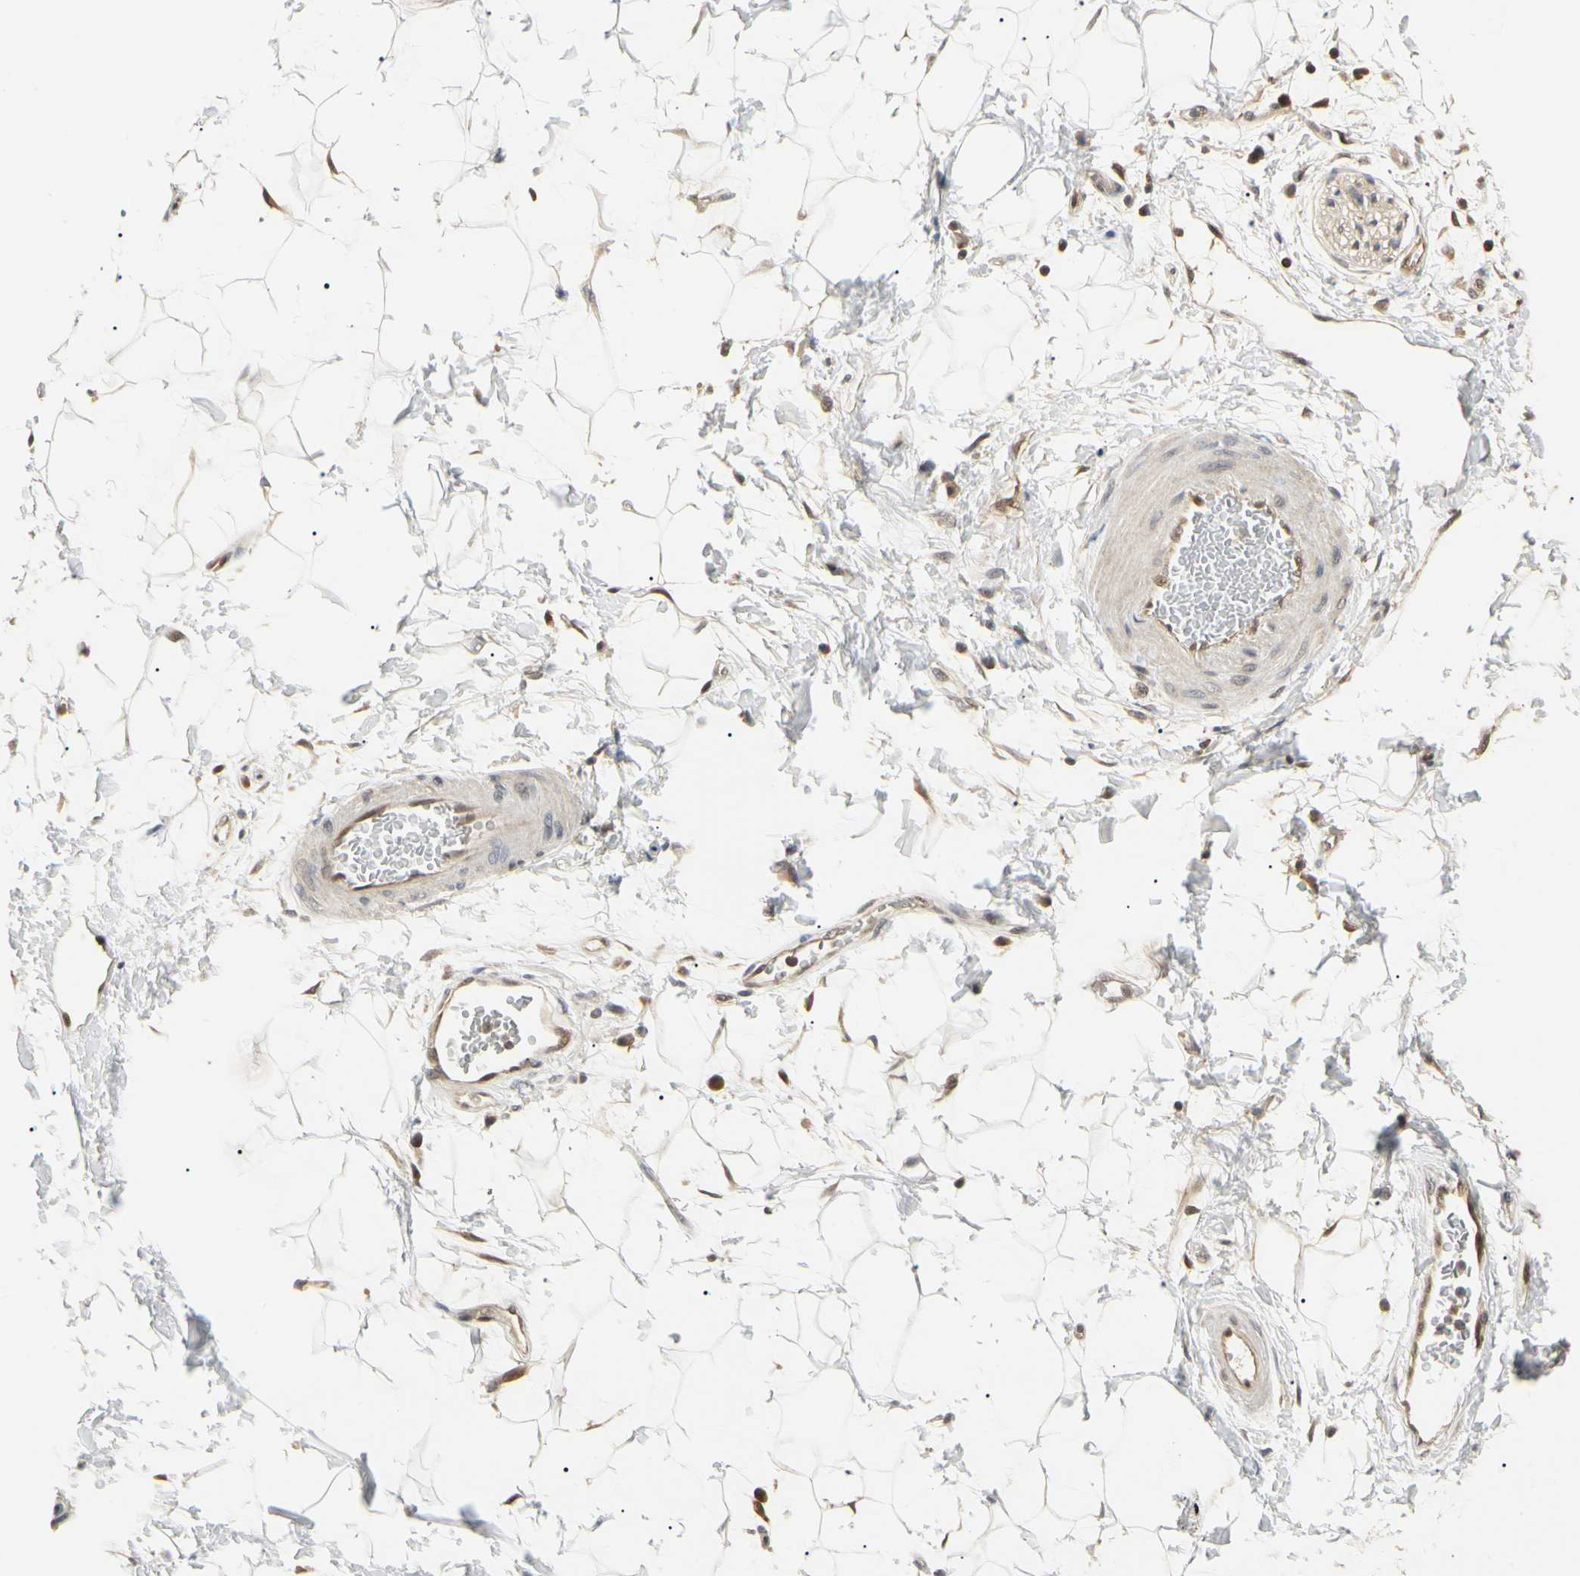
{"staining": {"intensity": "moderate", "quantity": "25%-75%", "location": "cytoplasmic/membranous,nuclear"}, "tissue": "adipose tissue", "cell_type": "Adipocytes", "image_type": "normal", "snomed": [{"axis": "morphology", "description": "Normal tissue, NOS"}, {"axis": "topography", "description": "Soft tissue"}], "caption": "Immunohistochemistry image of unremarkable adipose tissue: adipose tissue stained using immunohistochemistry demonstrates medium levels of moderate protein expression localized specifically in the cytoplasmic/membranous,nuclear of adipocytes, appearing as a cytoplasmic/membranous,nuclear brown color.", "gene": "UBE2Z", "patient": {"sex": "male", "age": 72}}